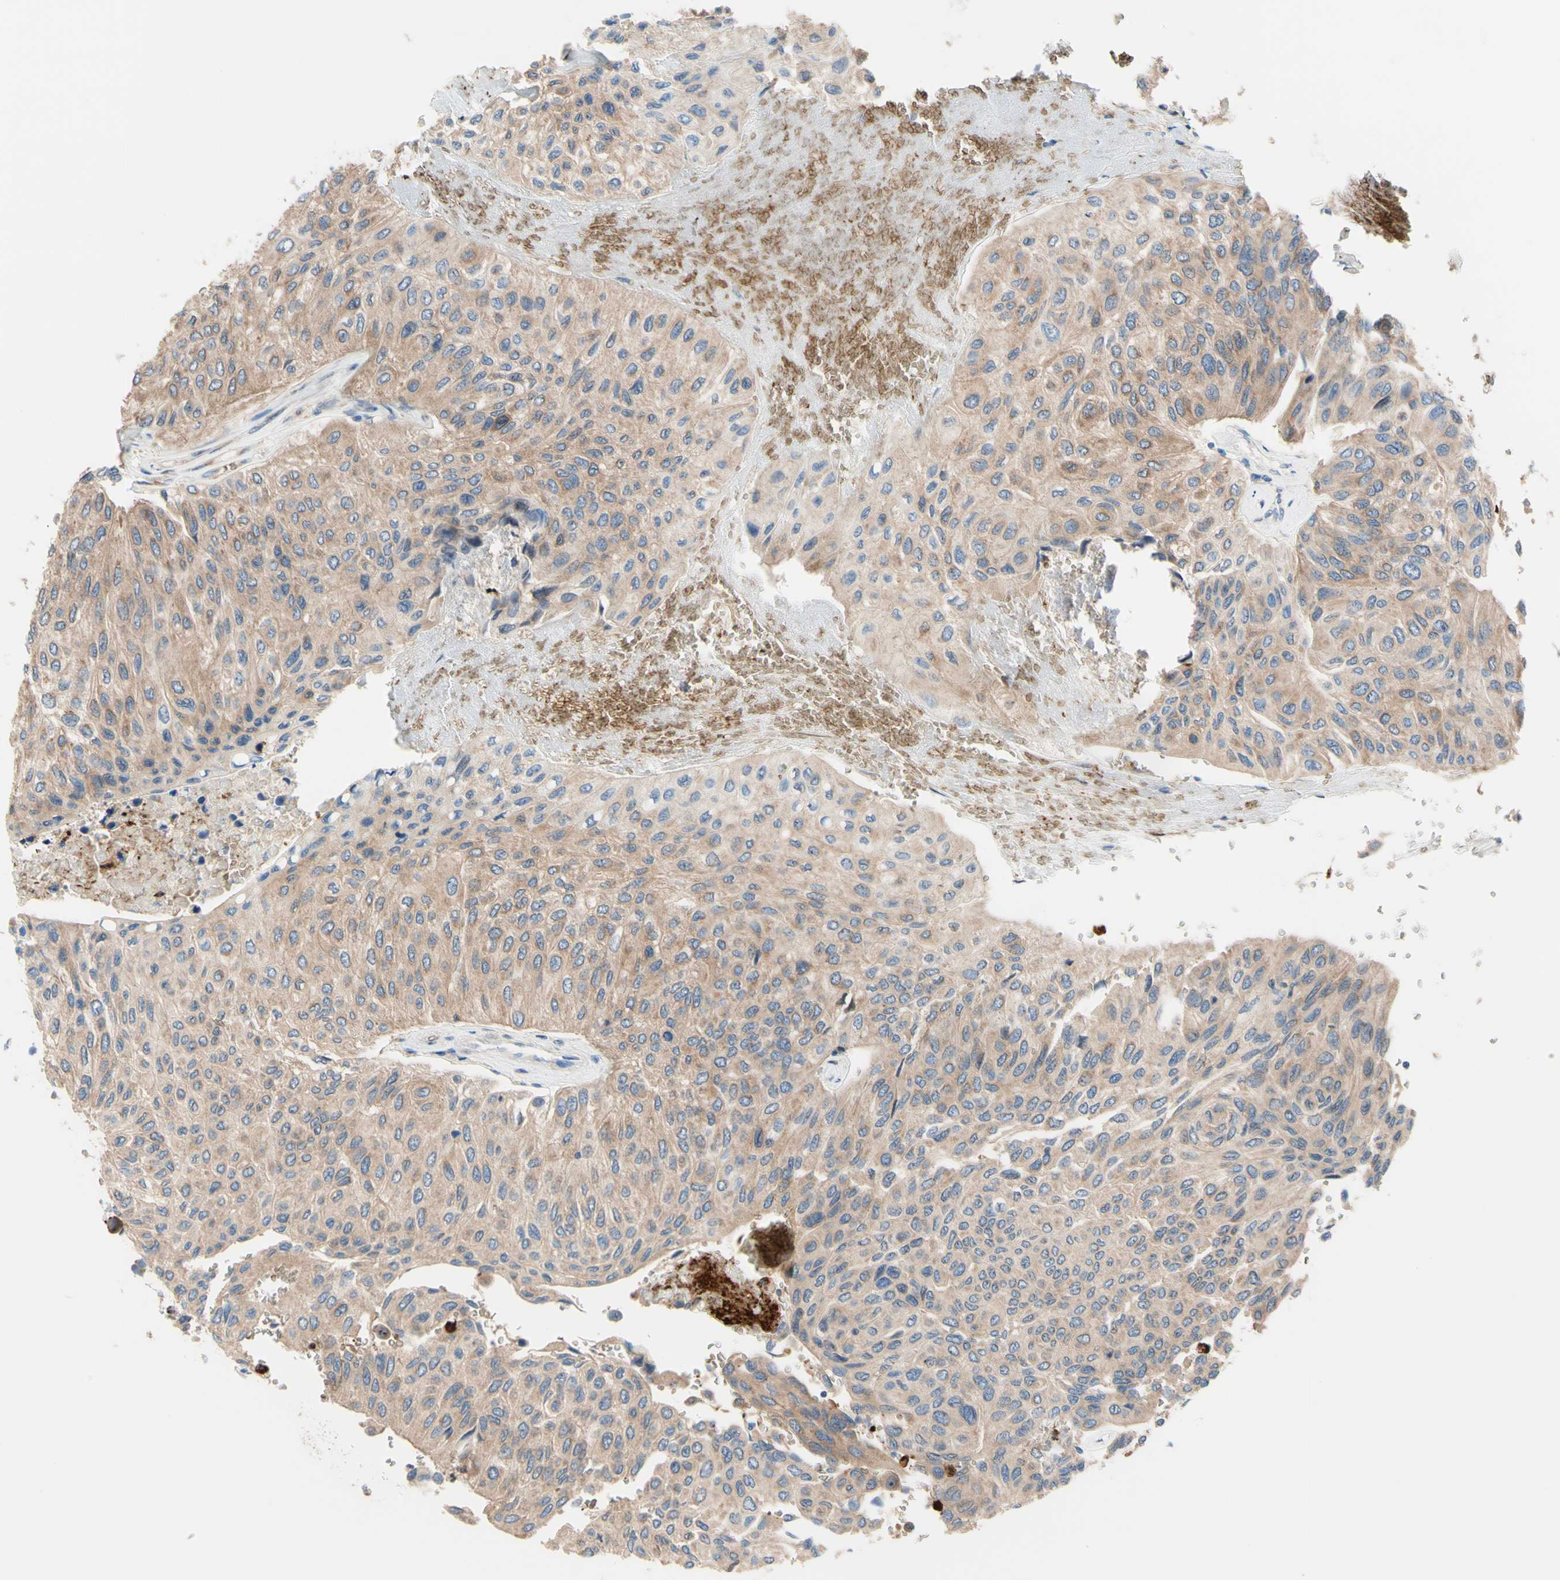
{"staining": {"intensity": "weak", "quantity": ">75%", "location": "cytoplasmic/membranous"}, "tissue": "urothelial cancer", "cell_type": "Tumor cells", "image_type": "cancer", "snomed": [{"axis": "morphology", "description": "Urothelial carcinoma, High grade"}, {"axis": "topography", "description": "Urinary bladder"}], "caption": "Urothelial carcinoma (high-grade) was stained to show a protein in brown. There is low levels of weak cytoplasmic/membranous positivity in approximately >75% of tumor cells.", "gene": "USP9X", "patient": {"sex": "male", "age": 66}}